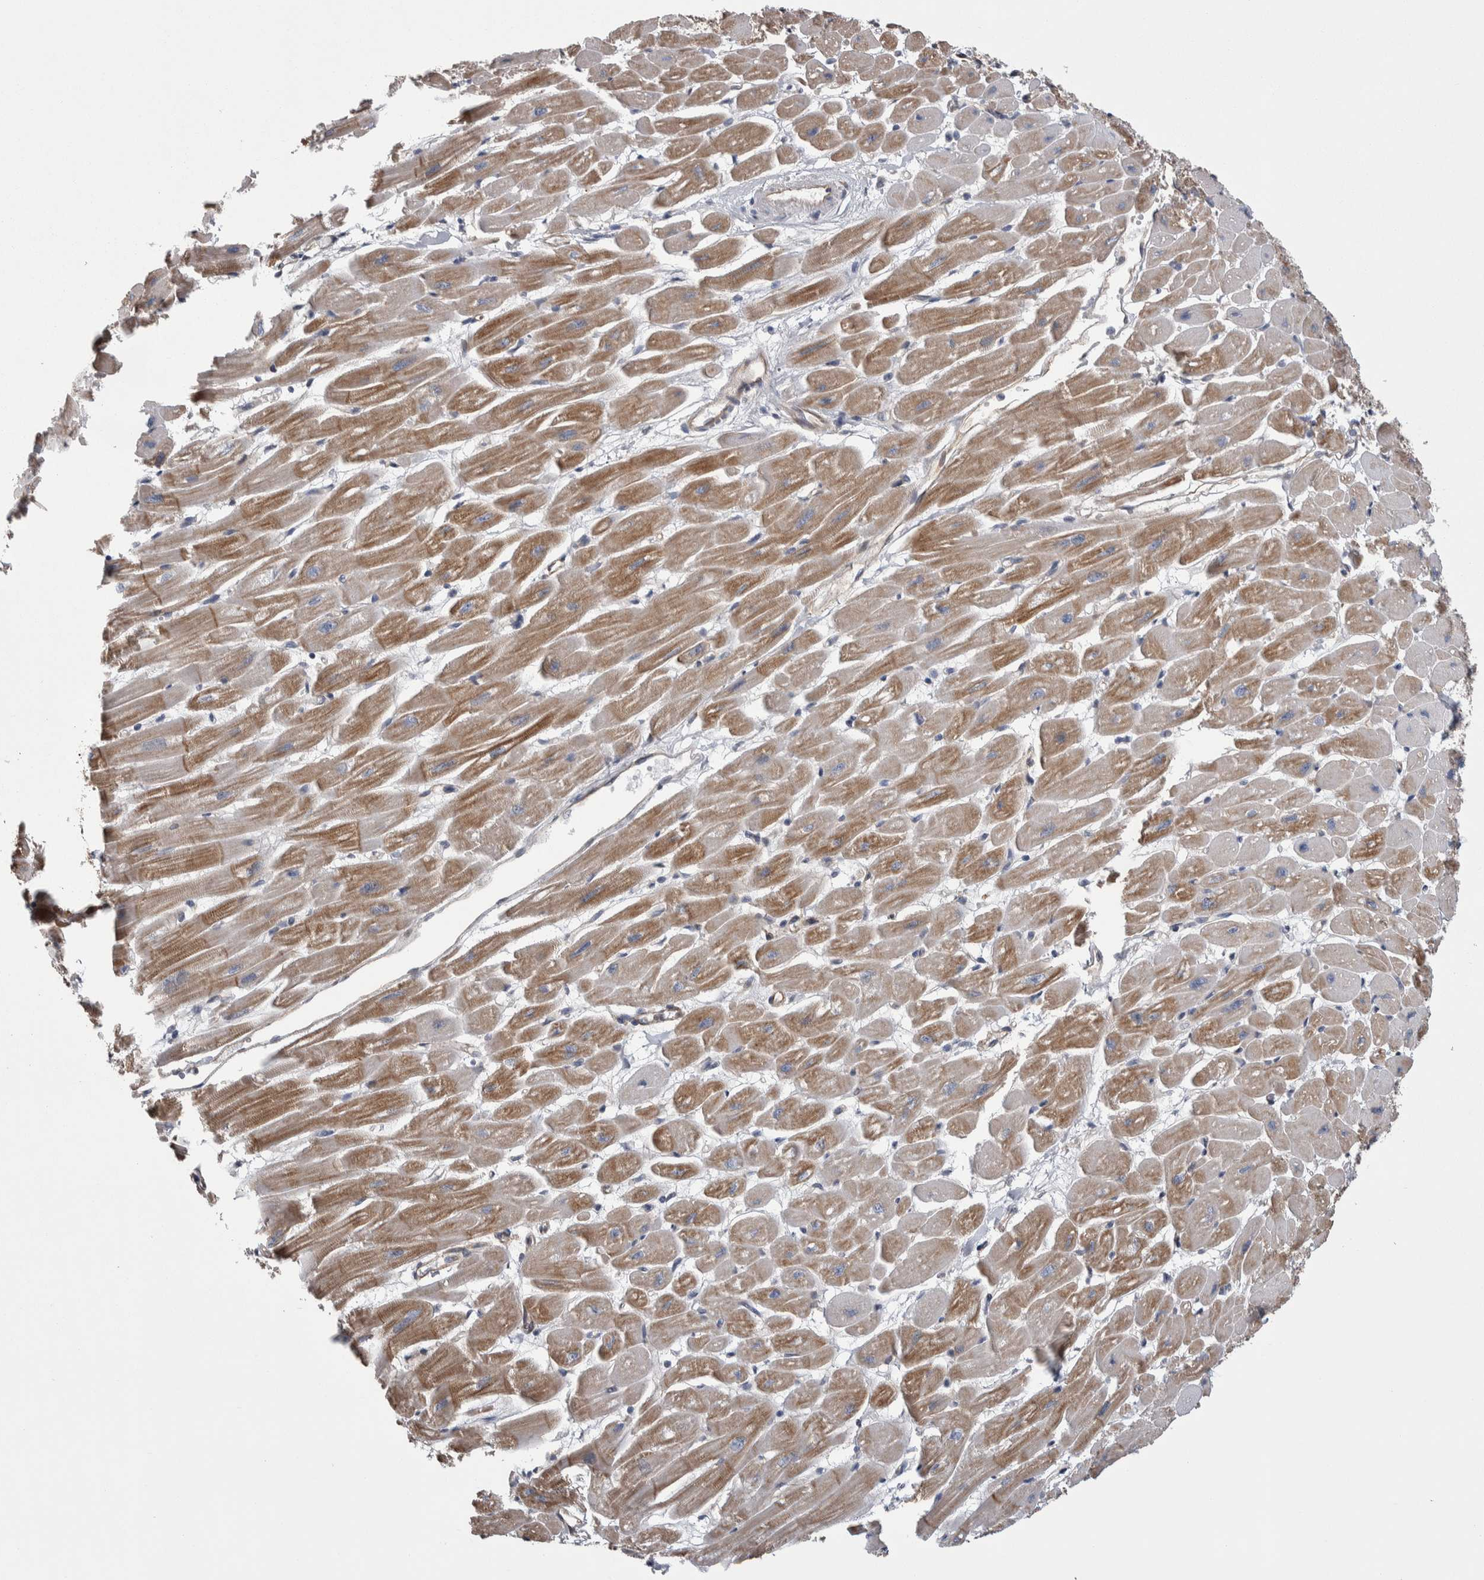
{"staining": {"intensity": "moderate", "quantity": ">75%", "location": "cytoplasmic/membranous"}, "tissue": "heart muscle", "cell_type": "Cardiomyocytes", "image_type": "normal", "snomed": [{"axis": "morphology", "description": "Normal tissue, NOS"}, {"axis": "topography", "description": "Heart"}], "caption": "Immunohistochemical staining of unremarkable heart muscle exhibits >75% levels of moderate cytoplasmic/membranous protein expression in approximately >75% of cardiomyocytes.", "gene": "KIF12", "patient": {"sex": "female", "age": 54}}